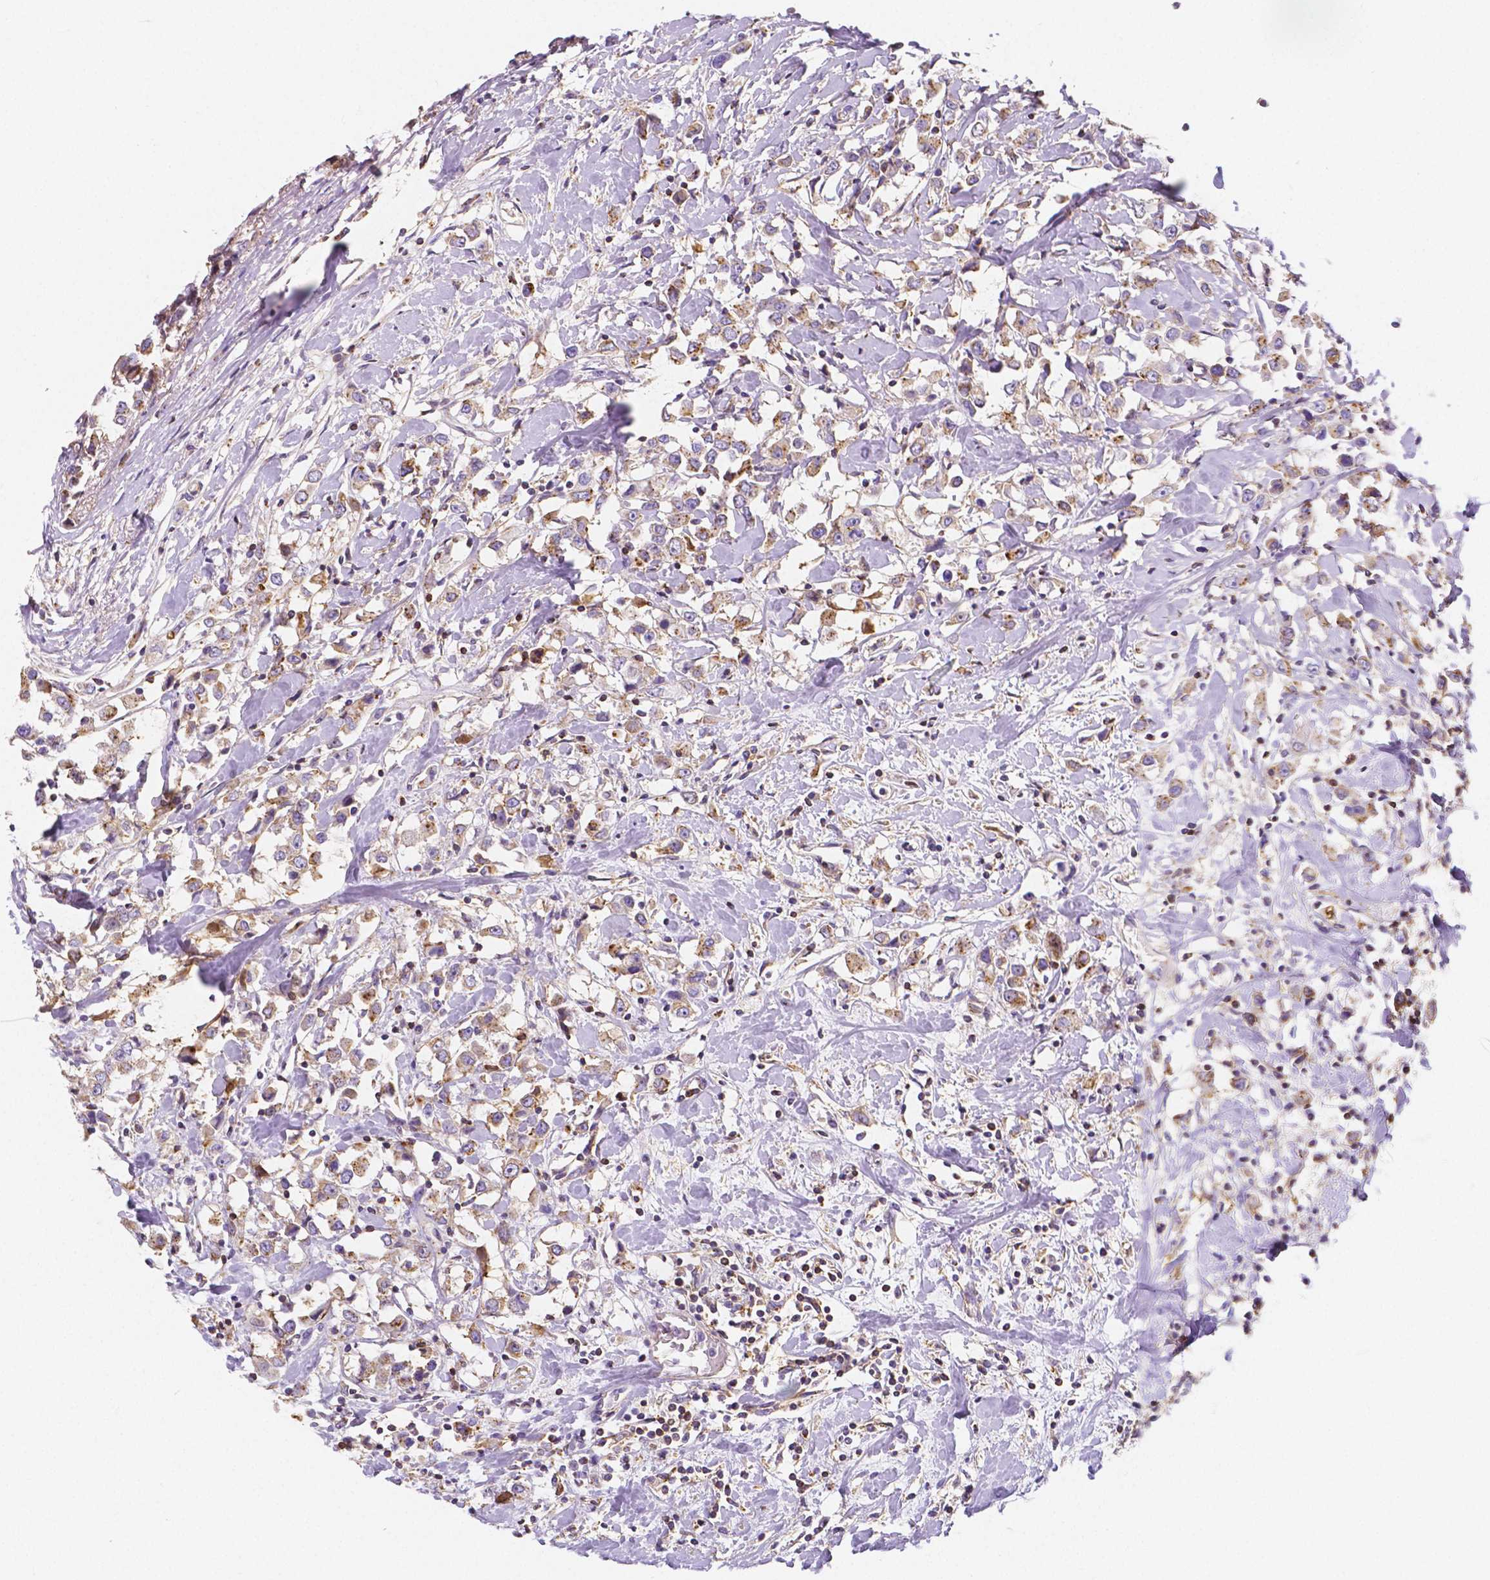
{"staining": {"intensity": "moderate", "quantity": ">75%", "location": "cytoplasmic/membranous"}, "tissue": "breast cancer", "cell_type": "Tumor cells", "image_type": "cancer", "snomed": [{"axis": "morphology", "description": "Duct carcinoma"}, {"axis": "topography", "description": "Breast"}], "caption": "A brown stain shows moderate cytoplasmic/membranous staining of a protein in breast invasive ductal carcinoma tumor cells.", "gene": "GABRD", "patient": {"sex": "female", "age": 61}}